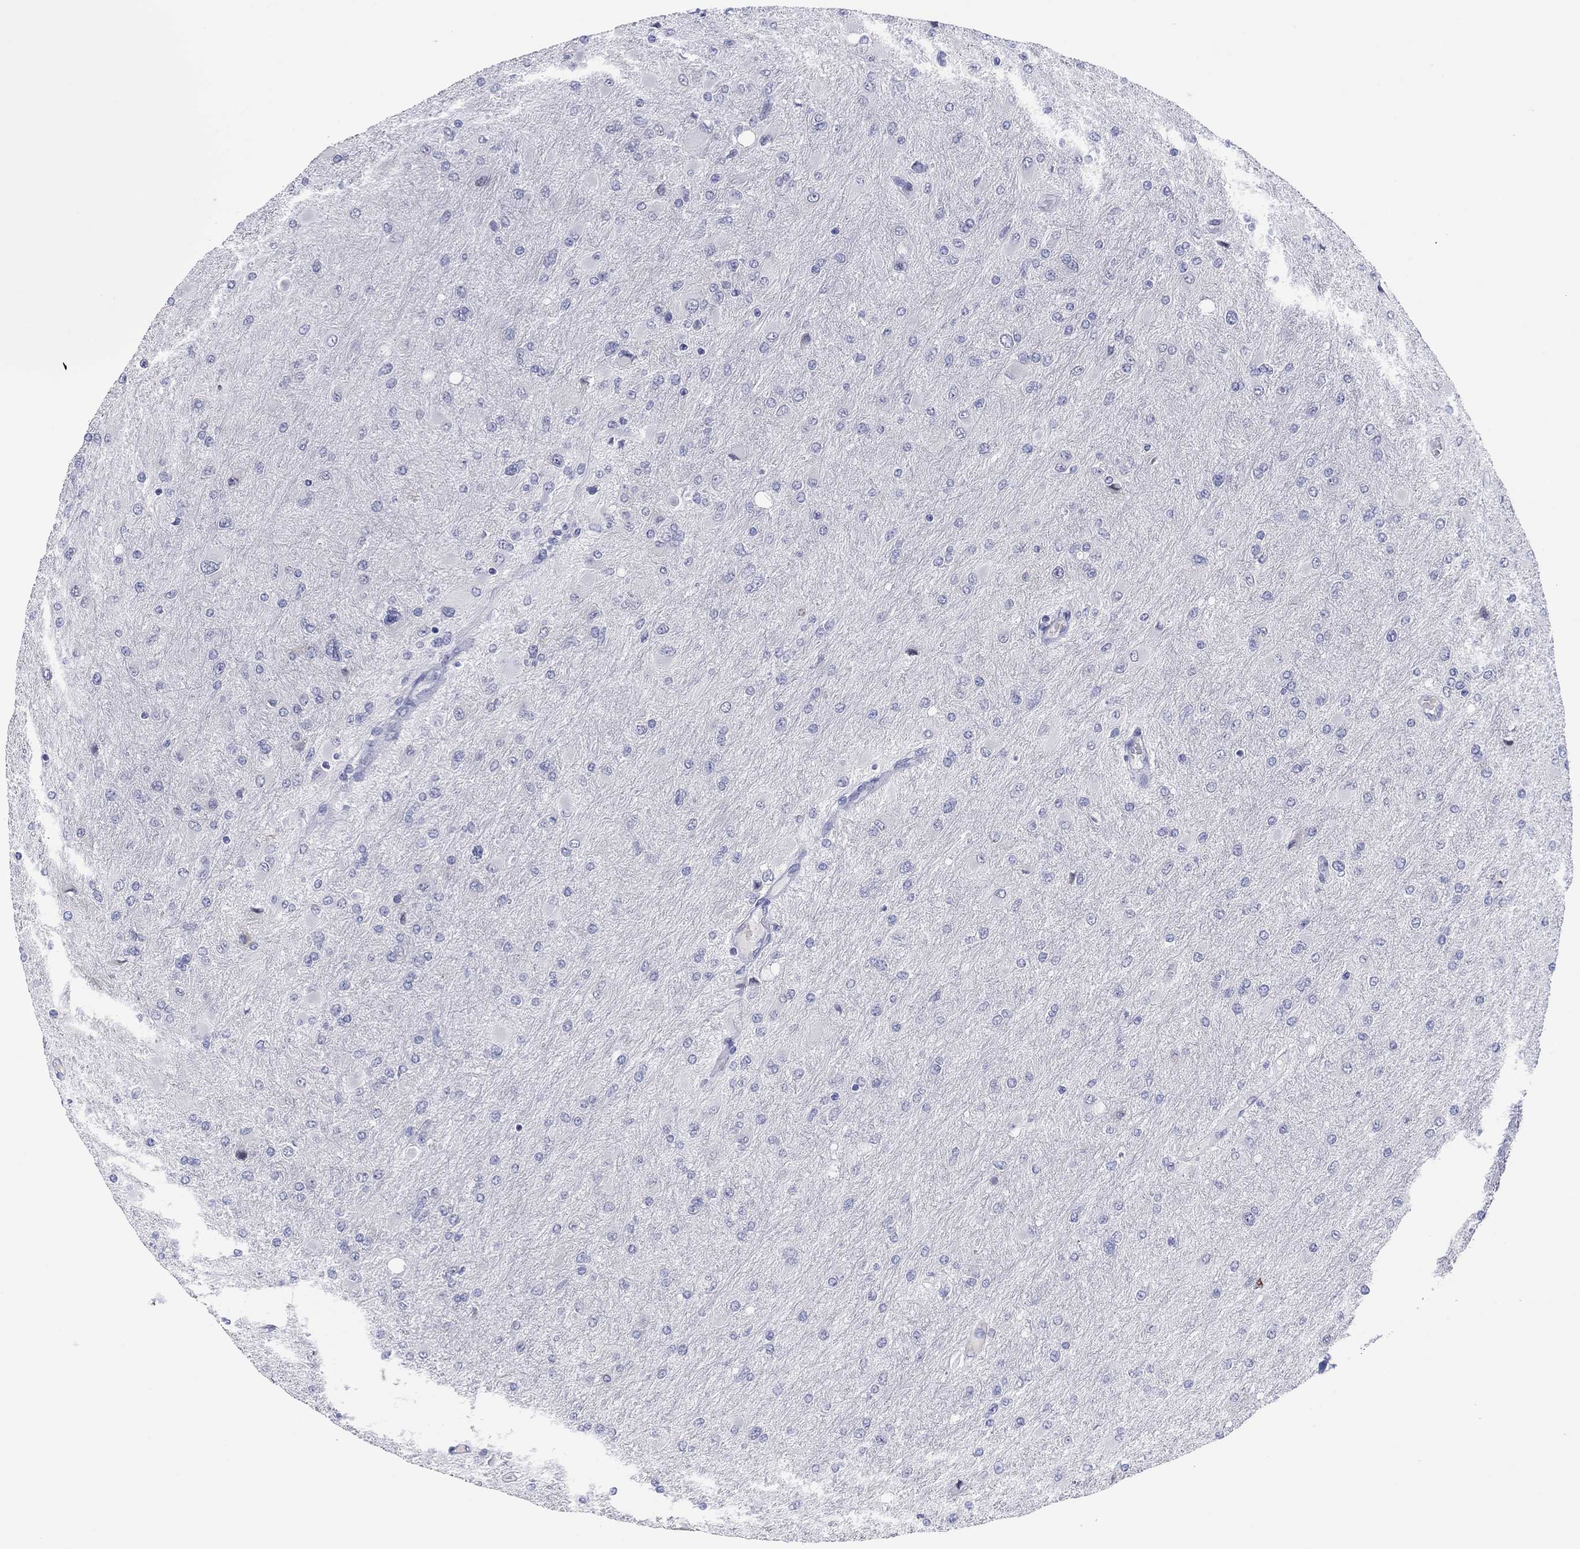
{"staining": {"intensity": "negative", "quantity": "none", "location": "none"}, "tissue": "glioma", "cell_type": "Tumor cells", "image_type": "cancer", "snomed": [{"axis": "morphology", "description": "Glioma, malignant, High grade"}, {"axis": "topography", "description": "Cerebral cortex"}], "caption": "Tumor cells are negative for brown protein staining in glioma.", "gene": "HEATR4", "patient": {"sex": "female", "age": 36}}